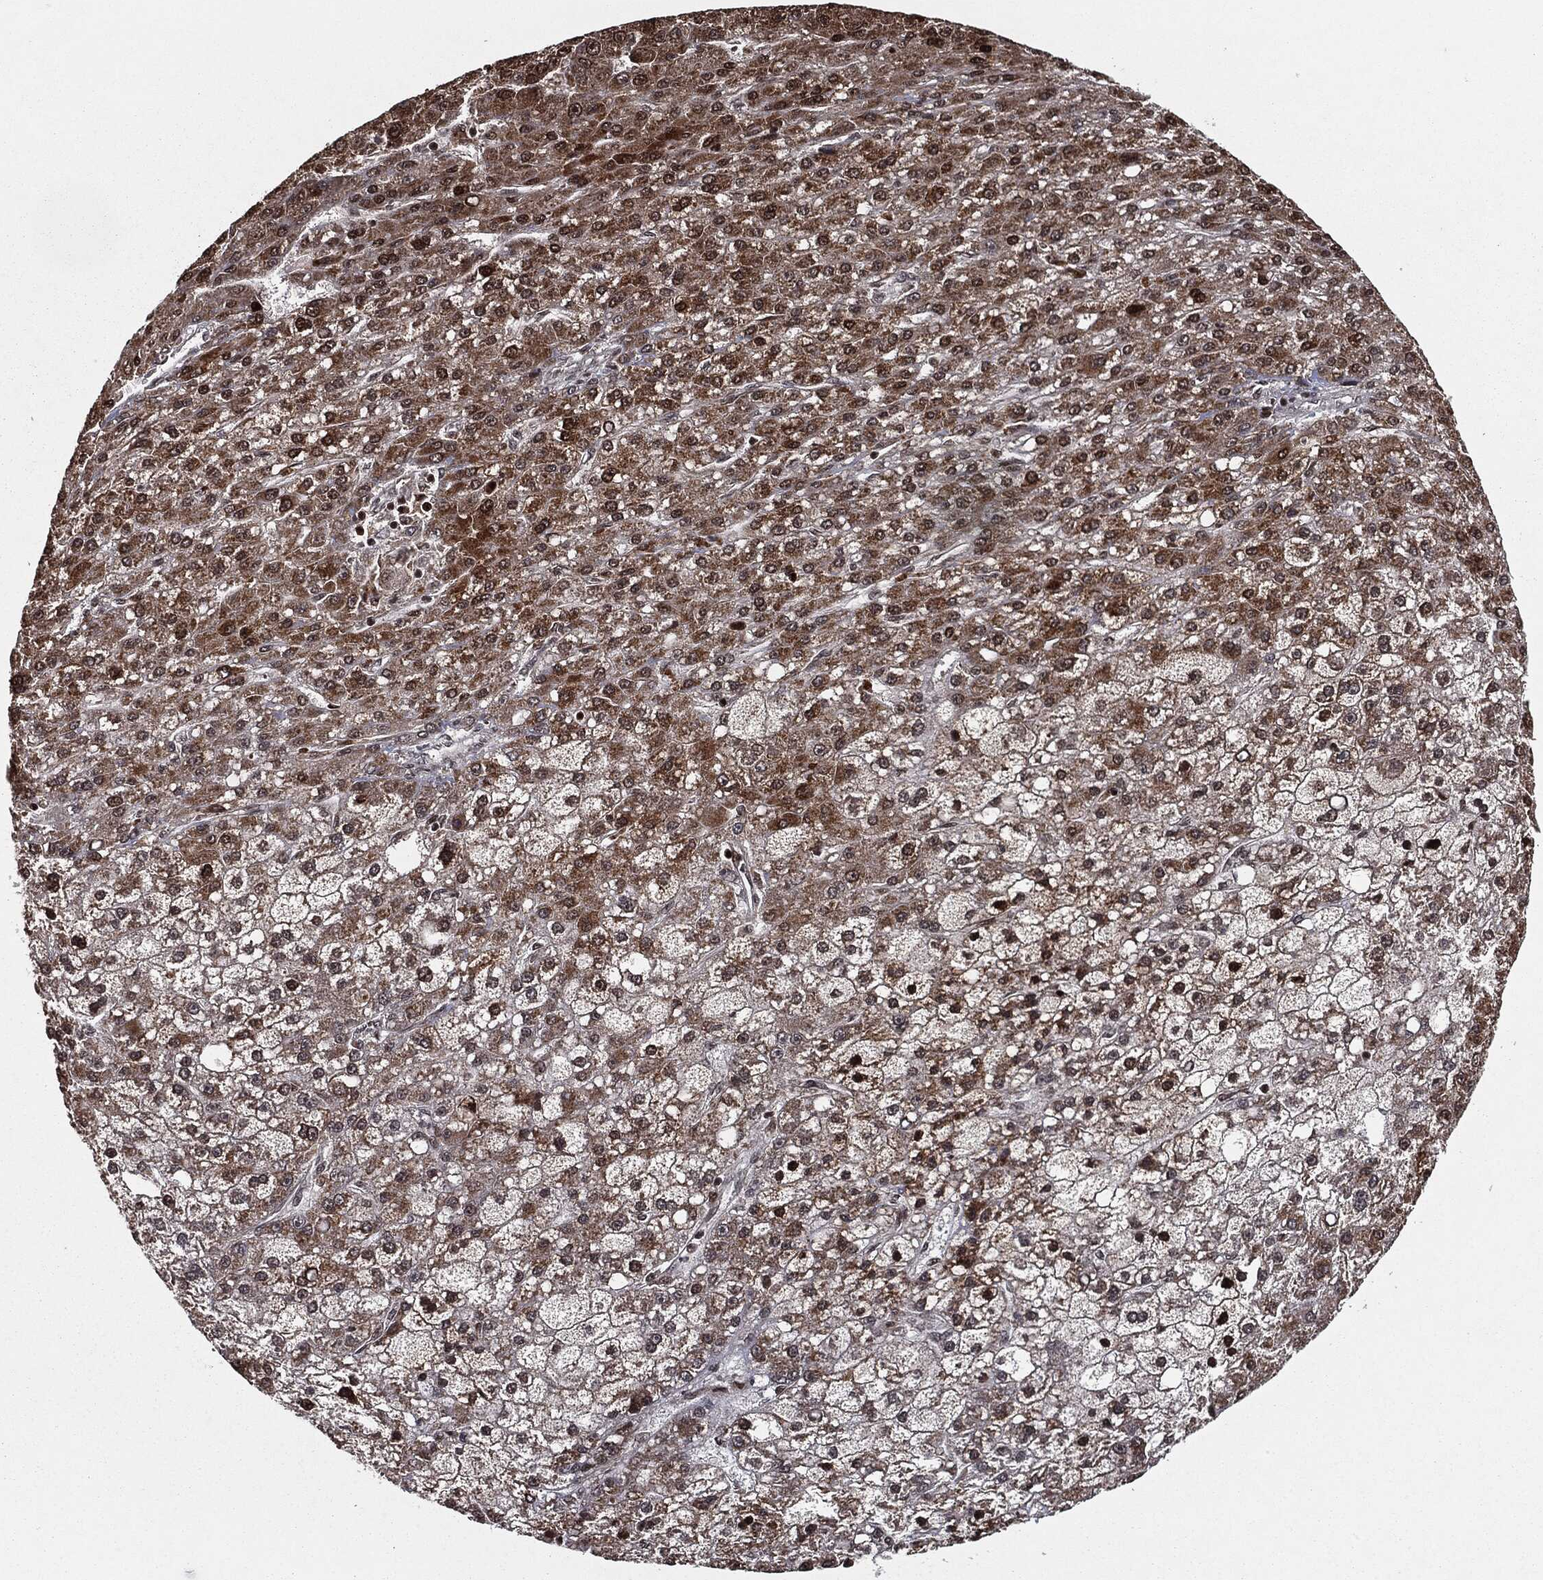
{"staining": {"intensity": "moderate", "quantity": "25%-75%", "location": "cytoplasmic/membranous,nuclear"}, "tissue": "liver cancer", "cell_type": "Tumor cells", "image_type": "cancer", "snomed": [{"axis": "morphology", "description": "Carcinoma, Hepatocellular, NOS"}, {"axis": "topography", "description": "Liver"}], "caption": "This is a micrograph of immunohistochemistry (IHC) staining of liver cancer (hepatocellular carcinoma), which shows moderate staining in the cytoplasmic/membranous and nuclear of tumor cells.", "gene": "CHCHD2", "patient": {"sex": "male", "age": 67}}